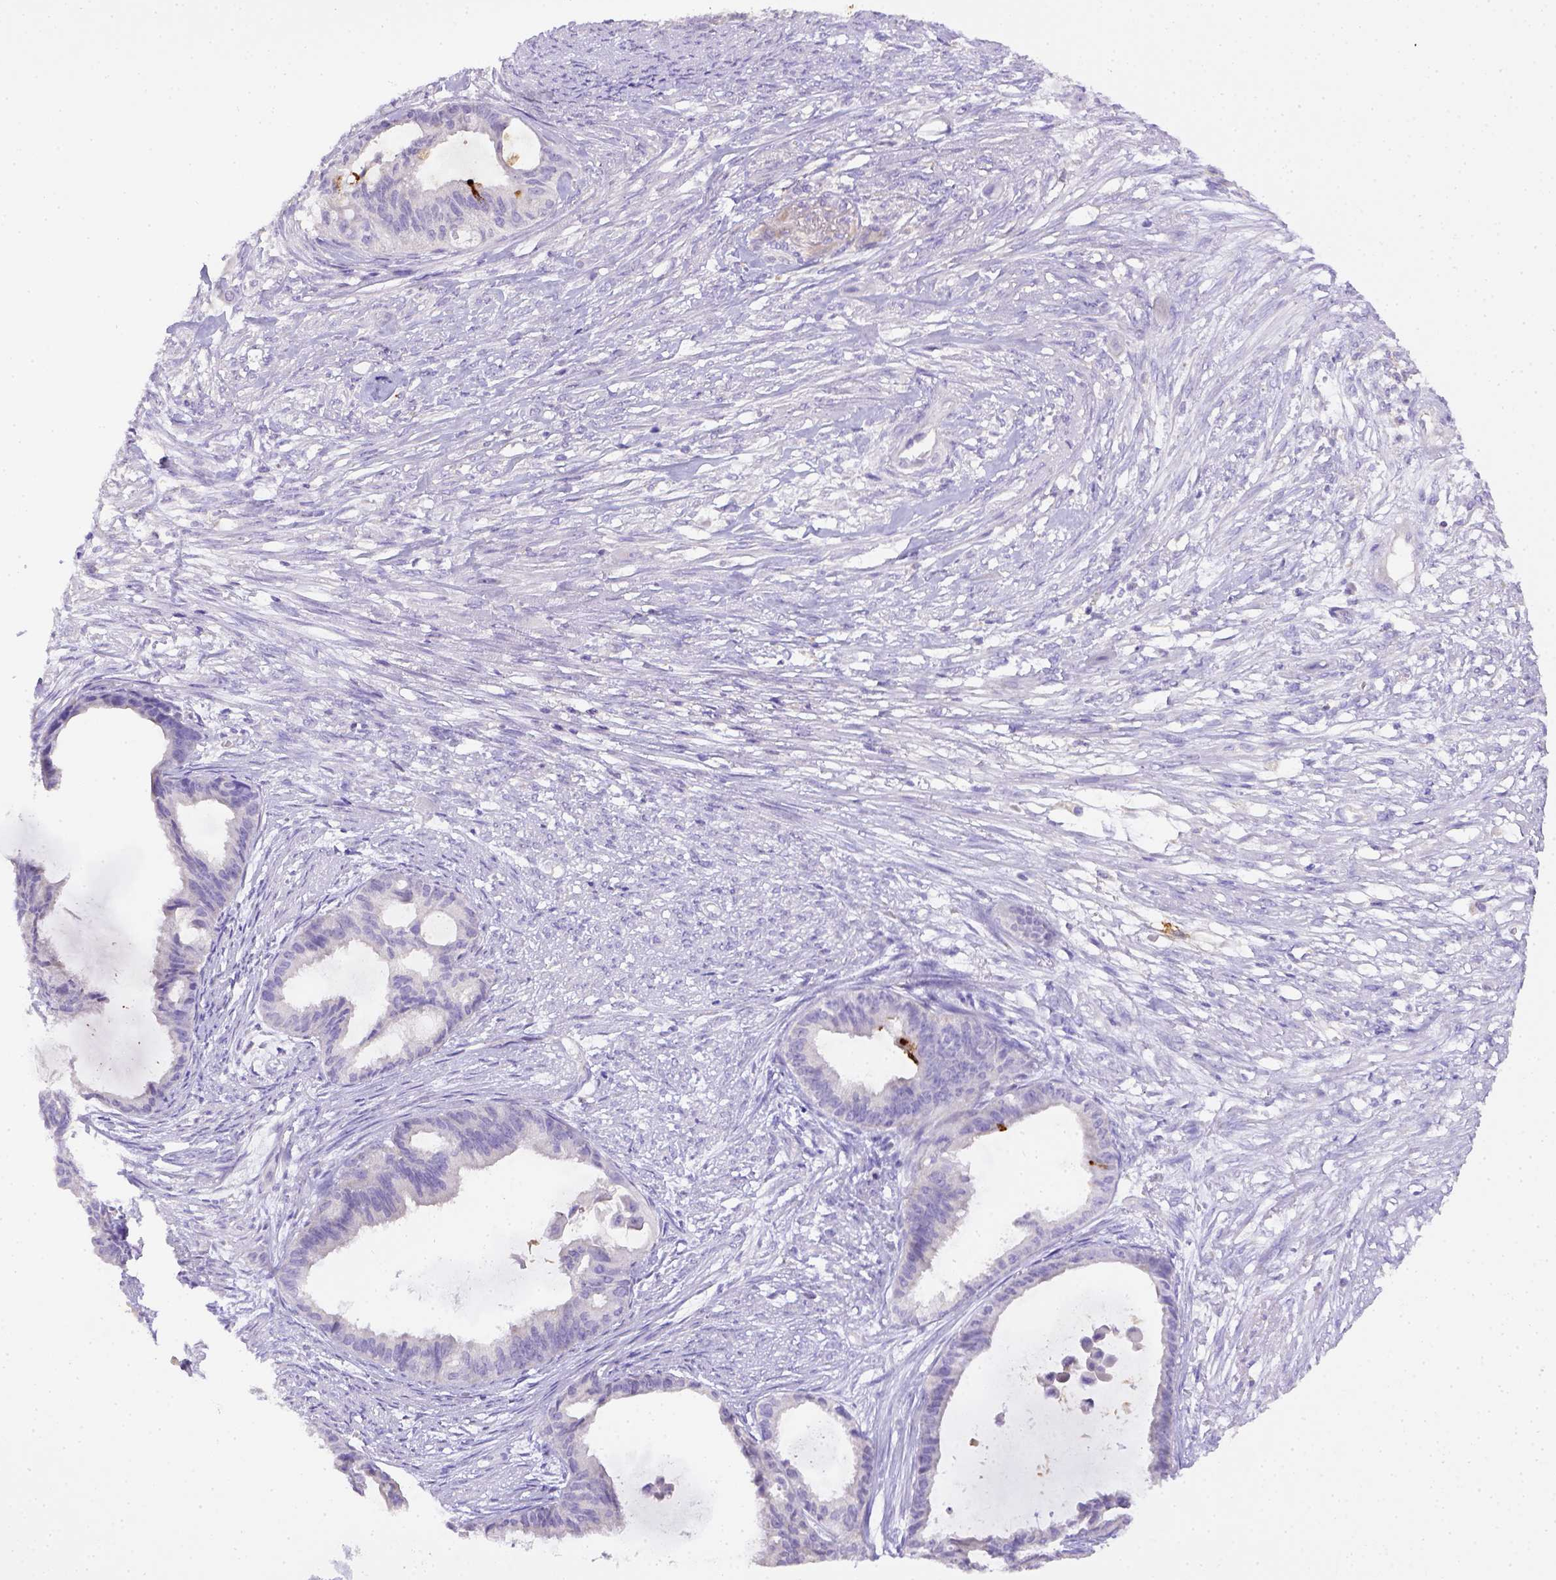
{"staining": {"intensity": "negative", "quantity": "none", "location": "none"}, "tissue": "endometrial cancer", "cell_type": "Tumor cells", "image_type": "cancer", "snomed": [{"axis": "morphology", "description": "Adenocarcinoma, NOS"}, {"axis": "topography", "description": "Endometrium"}], "caption": "The micrograph shows no significant staining in tumor cells of adenocarcinoma (endometrial). (Brightfield microscopy of DAB immunohistochemistry at high magnification).", "gene": "CD40", "patient": {"sex": "female", "age": 86}}